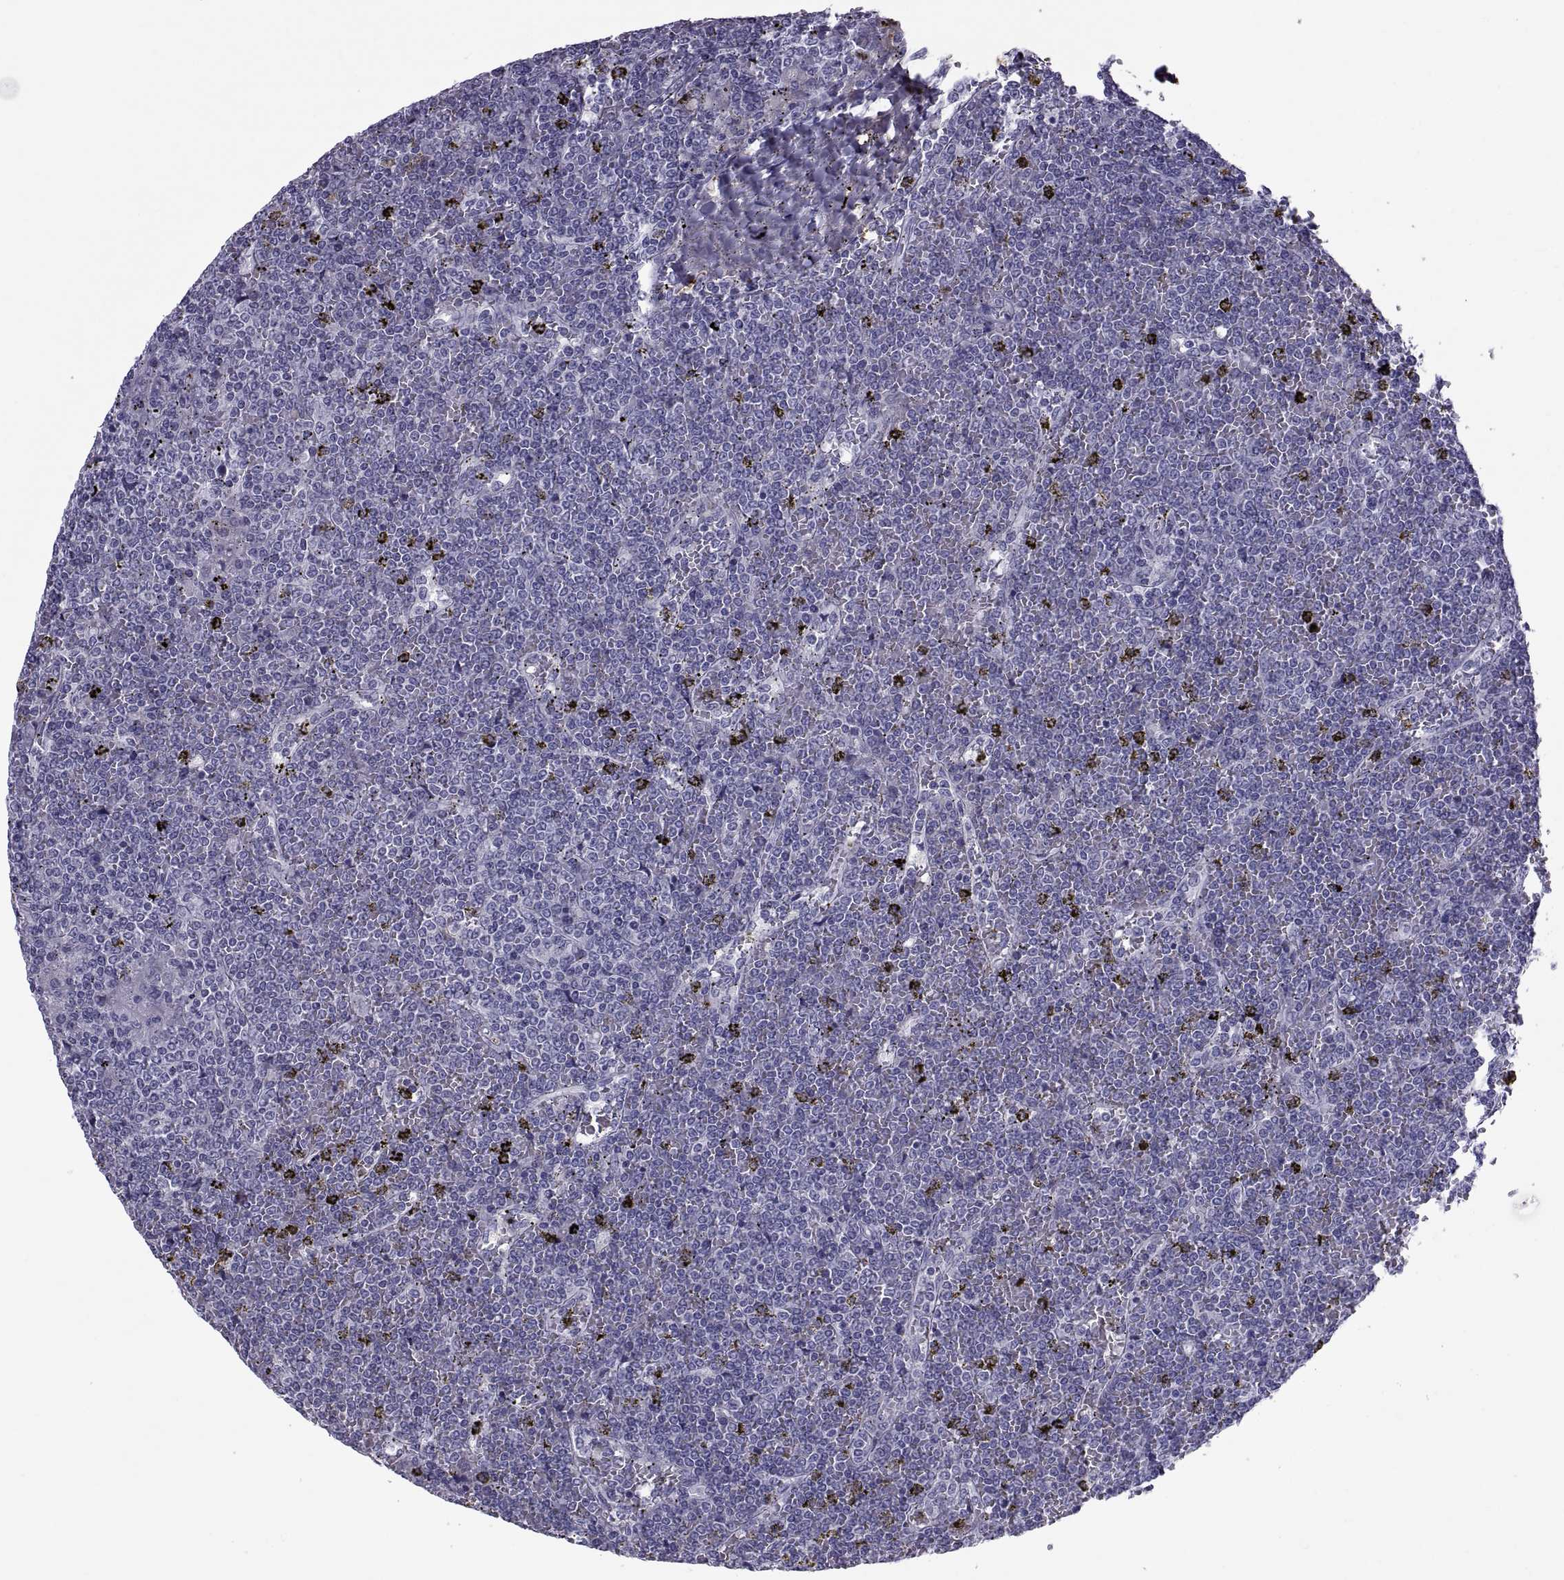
{"staining": {"intensity": "negative", "quantity": "none", "location": "none"}, "tissue": "lymphoma", "cell_type": "Tumor cells", "image_type": "cancer", "snomed": [{"axis": "morphology", "description": "Malignant lymphoma, non-Hodgkin's type, Low grade"}, {"axis": "topography", "description": "Spleen"}], "caption": "A photomicrograph of lymphoma stained for a protein displays no brown staining in tumor cells.", "gene": "MAGEB1", "patient": {"sex": "female", "age": 19}}